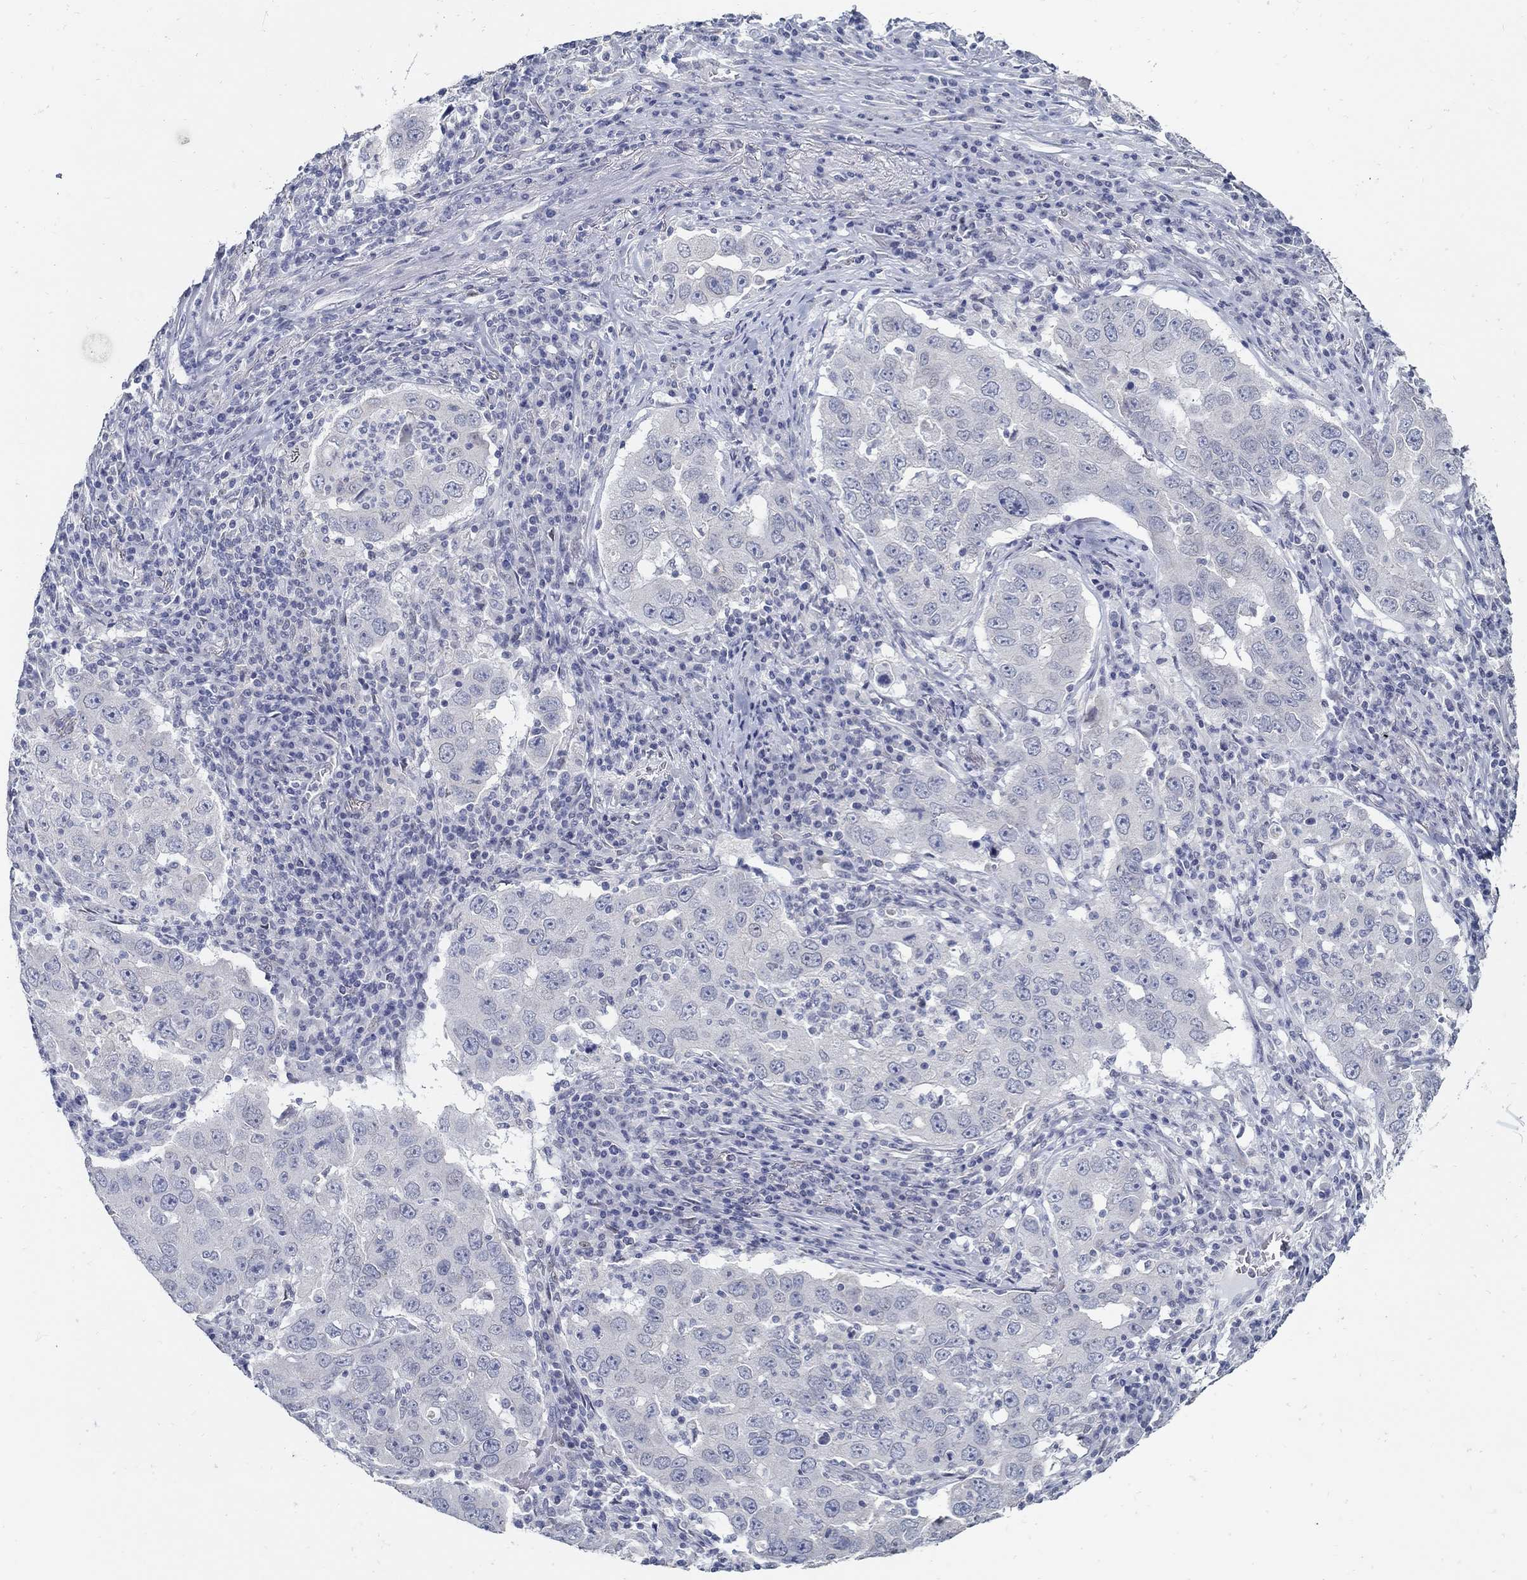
{"staining": {"intensity": "negative", "quantity": "none", "location": "none"}, "tissue": "lung cancer", "cell_type": "Tumor cells", "image_type": "cancer", "snomed": [{"axis": "morphology", "description": "Adenocarcinoma, NOS"}, {"axis": "topography", "description": "Lung"}], "caption": "Immunohistochemical staining of human lung cancer (adenocarcinoma) shows no significant staining in tumor cells.", "gene": "USP29", "patient": {"sex": "male", "age": 73}}